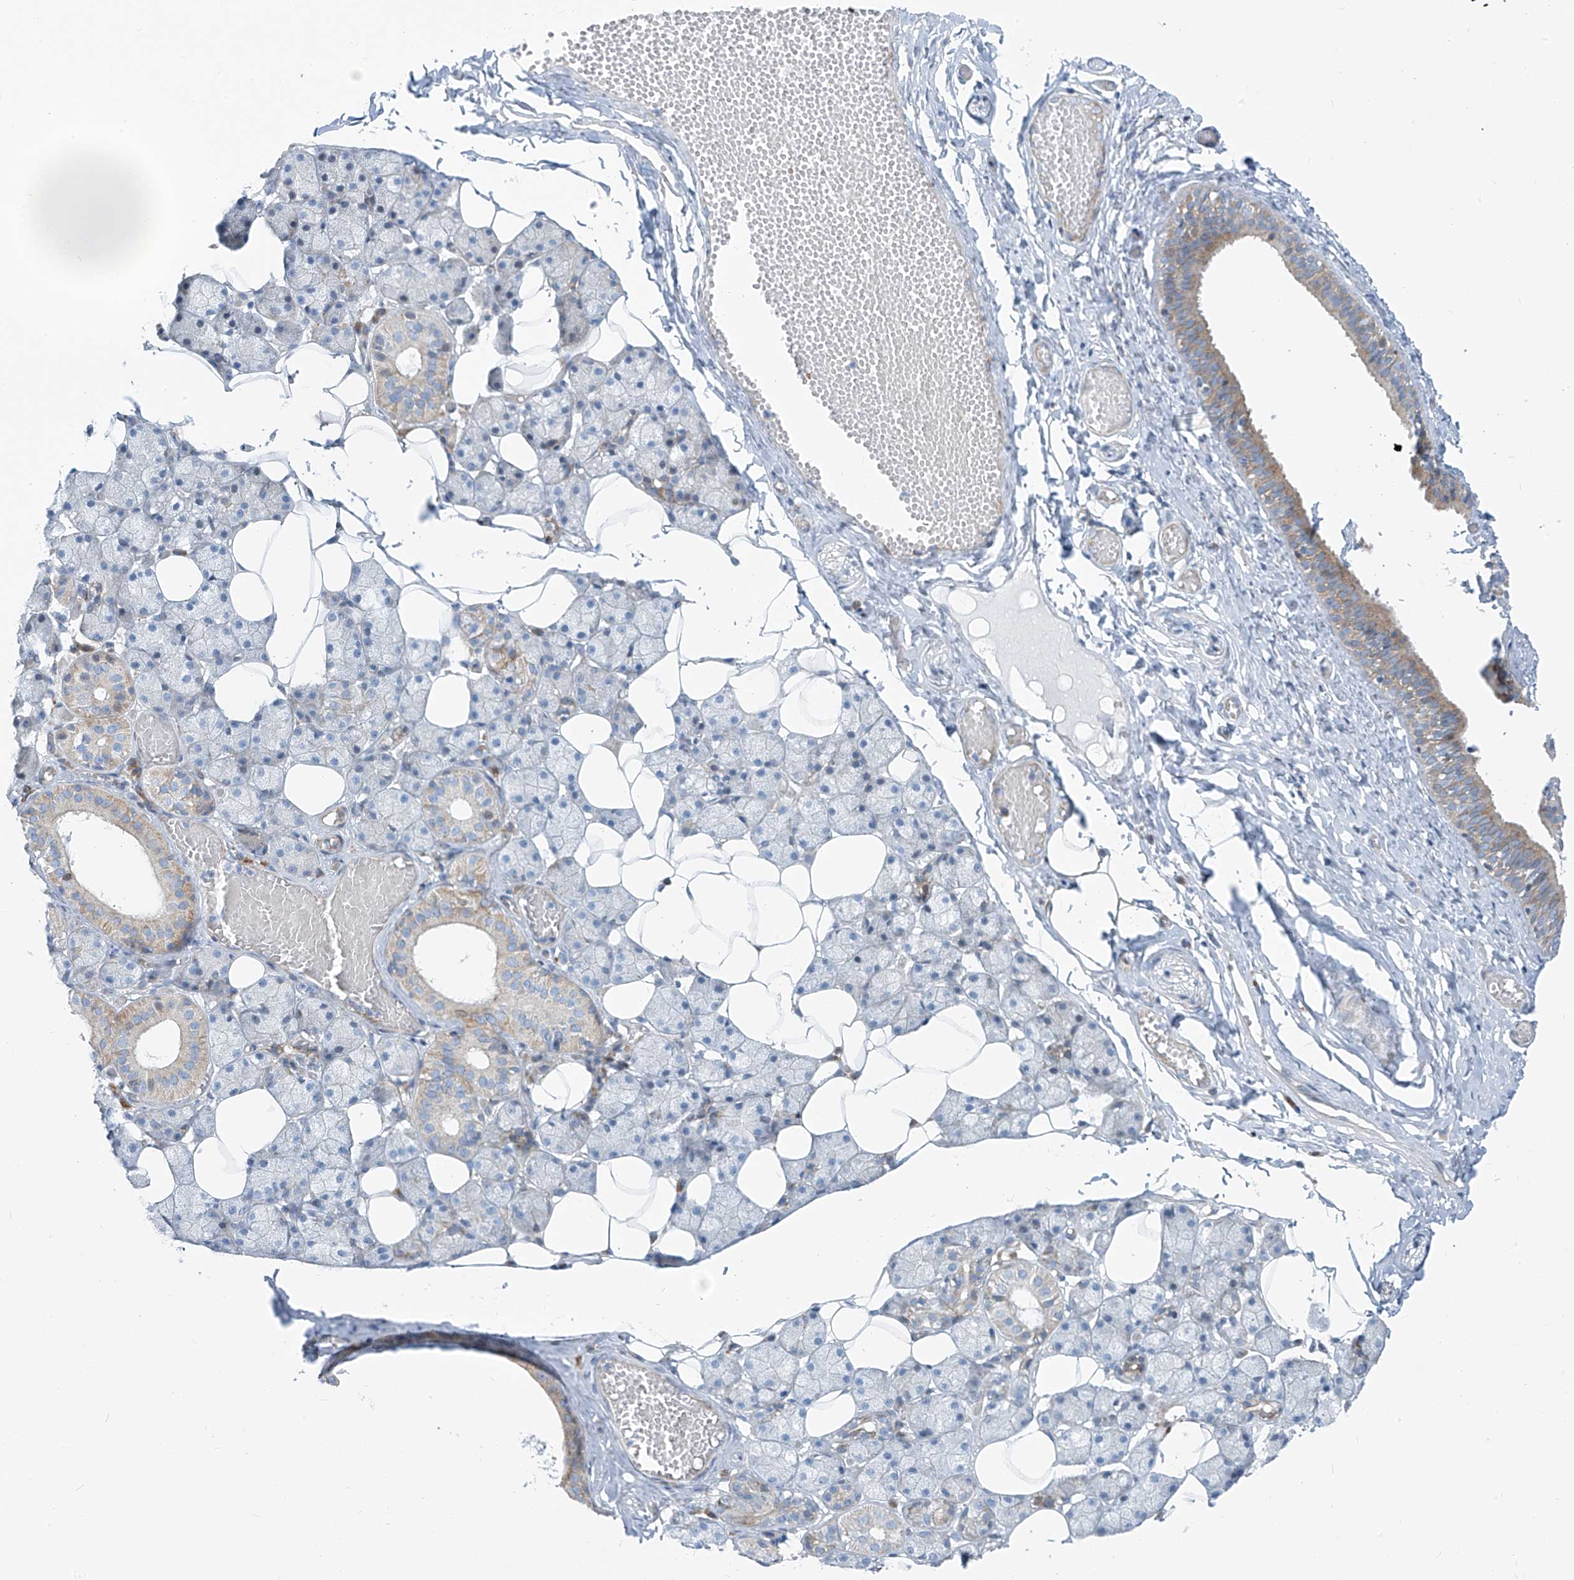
{"staining": {"intensity": "moderate", "quantity": "<25%", "location": "cytoplasmic/membranous"}, "tissue": "salivary gland", "cell_type": "Glandular cells", "image_type": "normal", "snomed": [{"axis": "morphology", "description": "Normal tissue, NOS"}, {"axis": "topography", "description": "Salivary gland"}], "caption": "Protein staining shows moderate cytoplasmic/membranous staining in approximately <25% of glandular cells in unremarkable salivary gland.", "gene": "HIC2", "patient": {"sex": "female", "age": 33}}